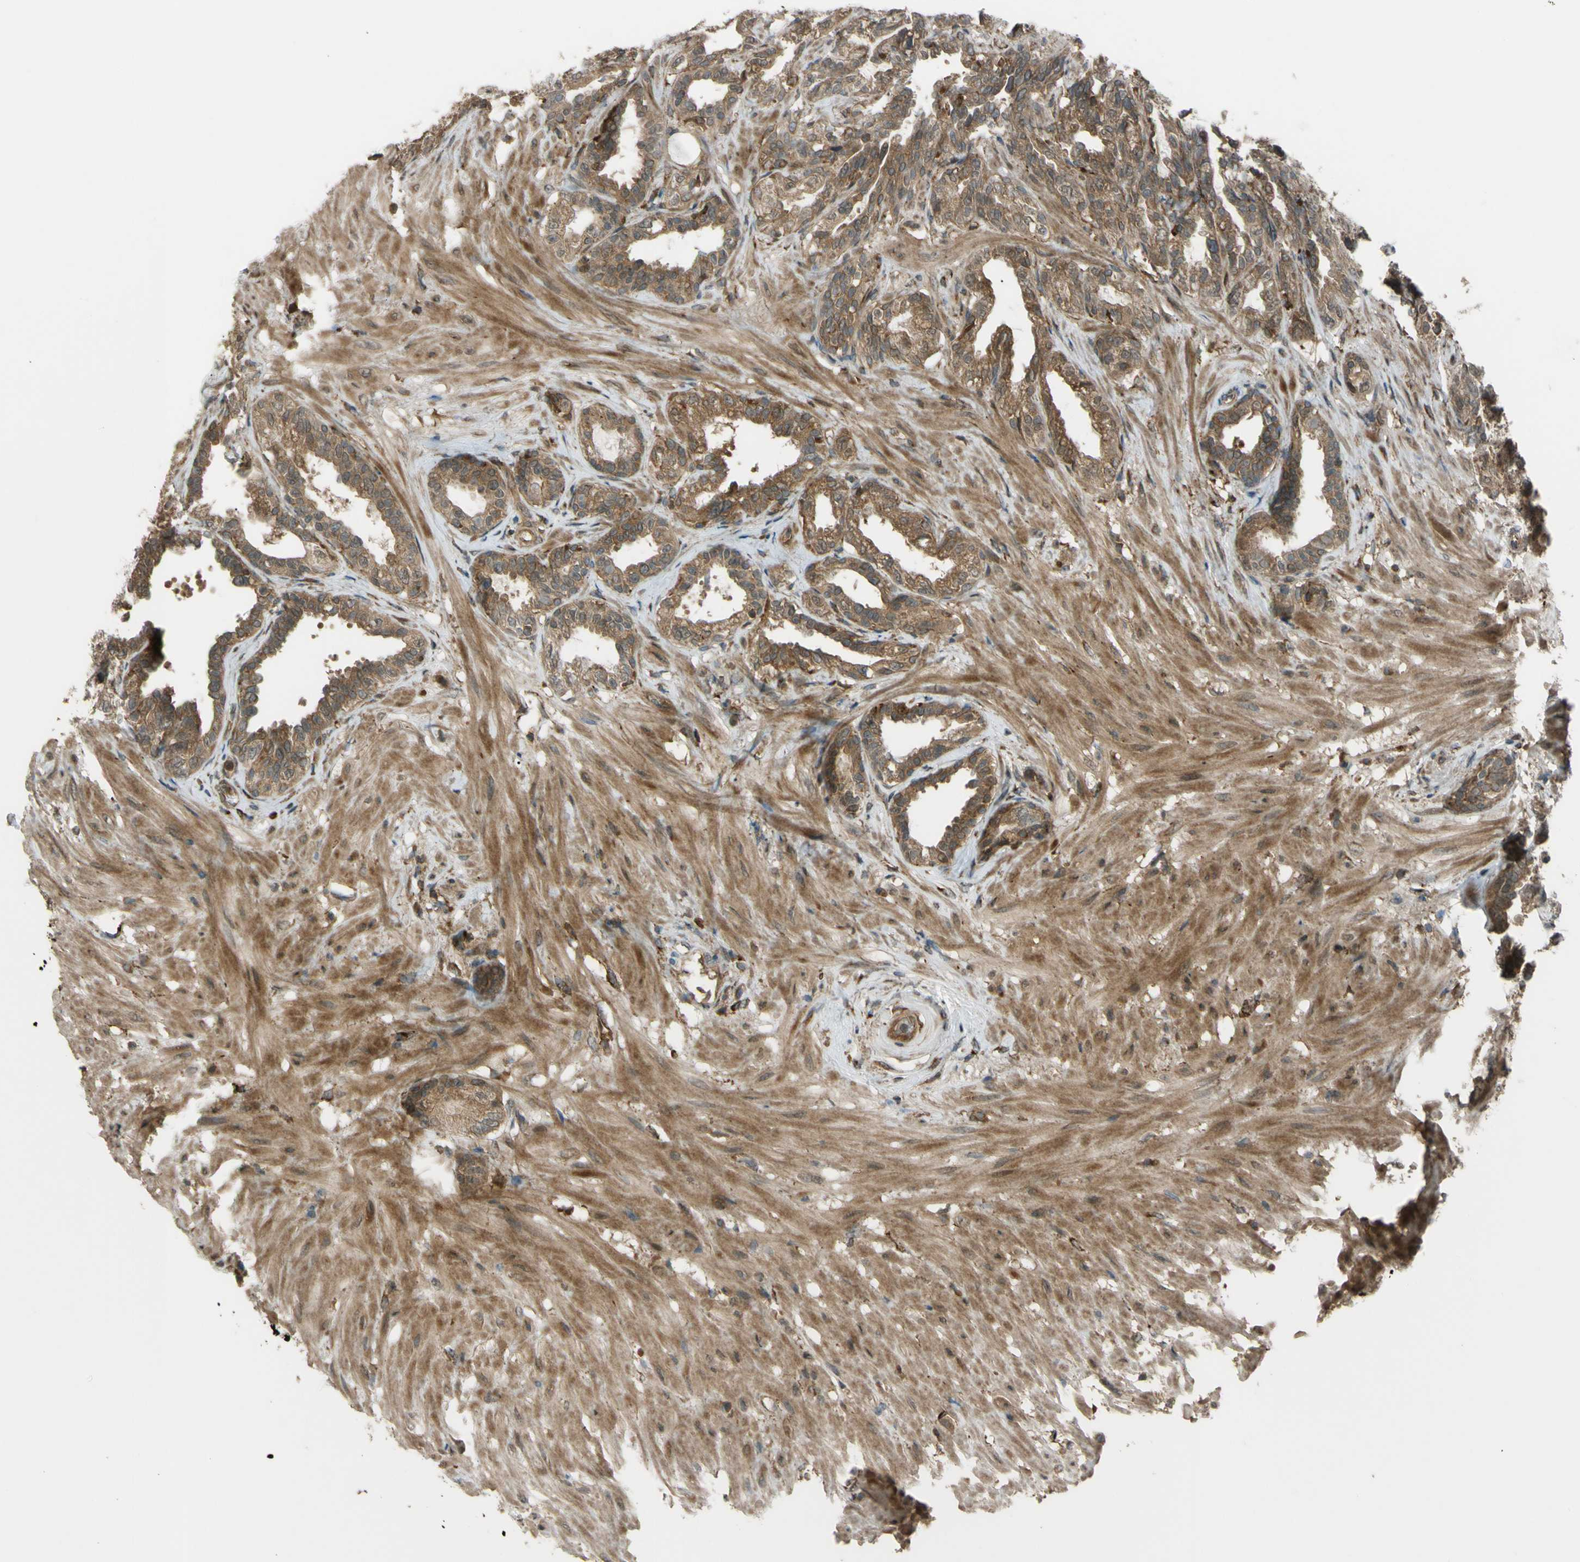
{"staining": {"intensity": "moderate", "quantity": ">75%", "location": "cytoplasmic/membranous,nuclear"}, "tissue": "seminal vesicle", "cell_type": "Glandular cells", "image_type": "normal", "snomed": [{"axis": "morphology", "description": "Normal tissue, NOS"}, {"axis": "topography", "description": "Seminal veicle"}], "caption": "Moderate cytoplasmic/membranous,nuclear positivity is appreciated in approximately >75% of glandular cells in benign seminal vesicle. The staining is performed using DAB brown chromogen to label protein expression. The nuclei are counter-stained blue using hematoxylin.", "gene": "FLII", "patient": {"sex": "male", "age": 61}}